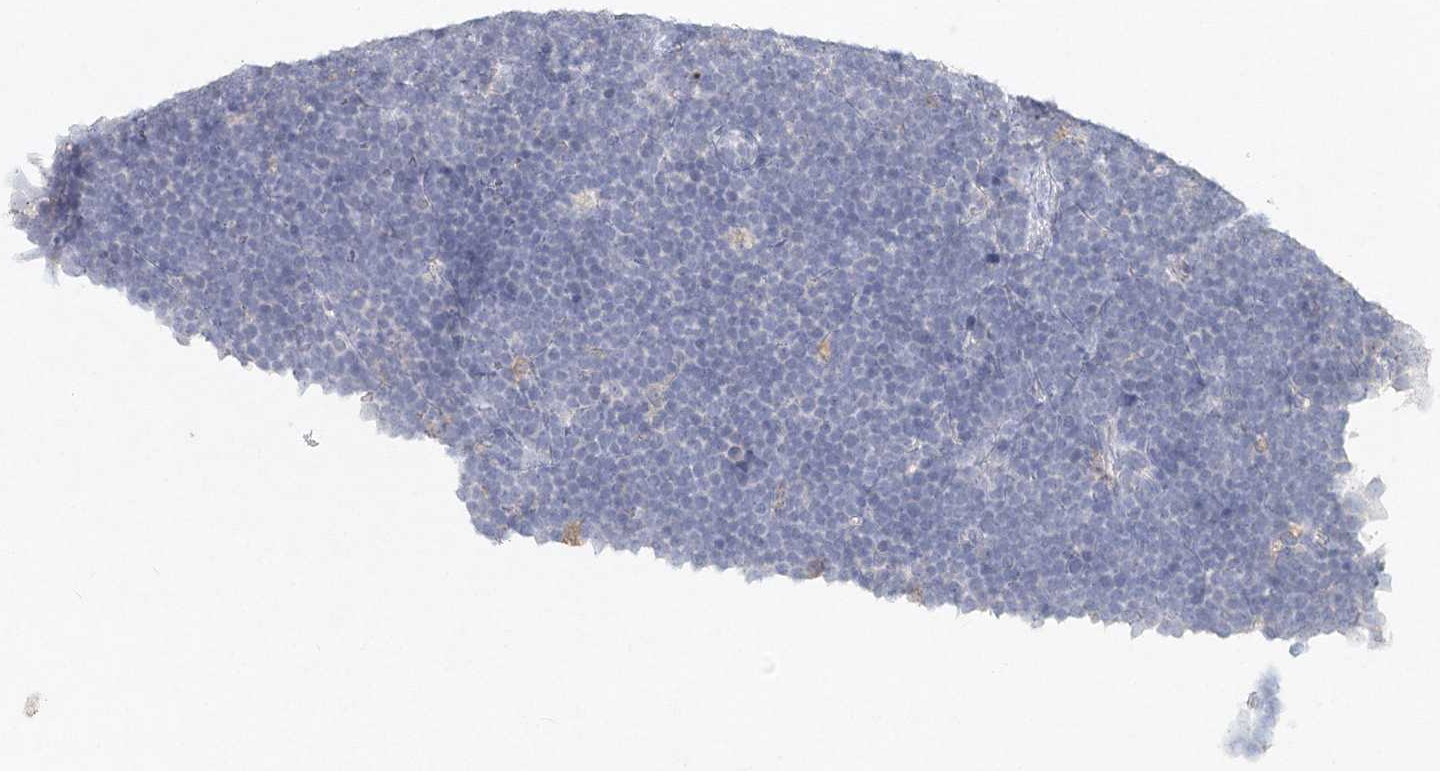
{"staining": {"intensity": "negative", "quantity": "none", "location": "none"}, "tissue": "lymphoma", "cell_type": "Tumor cells", "image_type": "cancer", "snomed": [{"axis": "morphology", "description": "Malignant lymphoma, non-Hodgkin's type, High grade"}, {"axis": "topography", "description": "Lymph node"}], "caption": "Immunohistochemical staining of lymphoma reveals no significant staining in tumor cells.", "gene": "ARSI", "patient": {"sex": "male", "age": 13}}